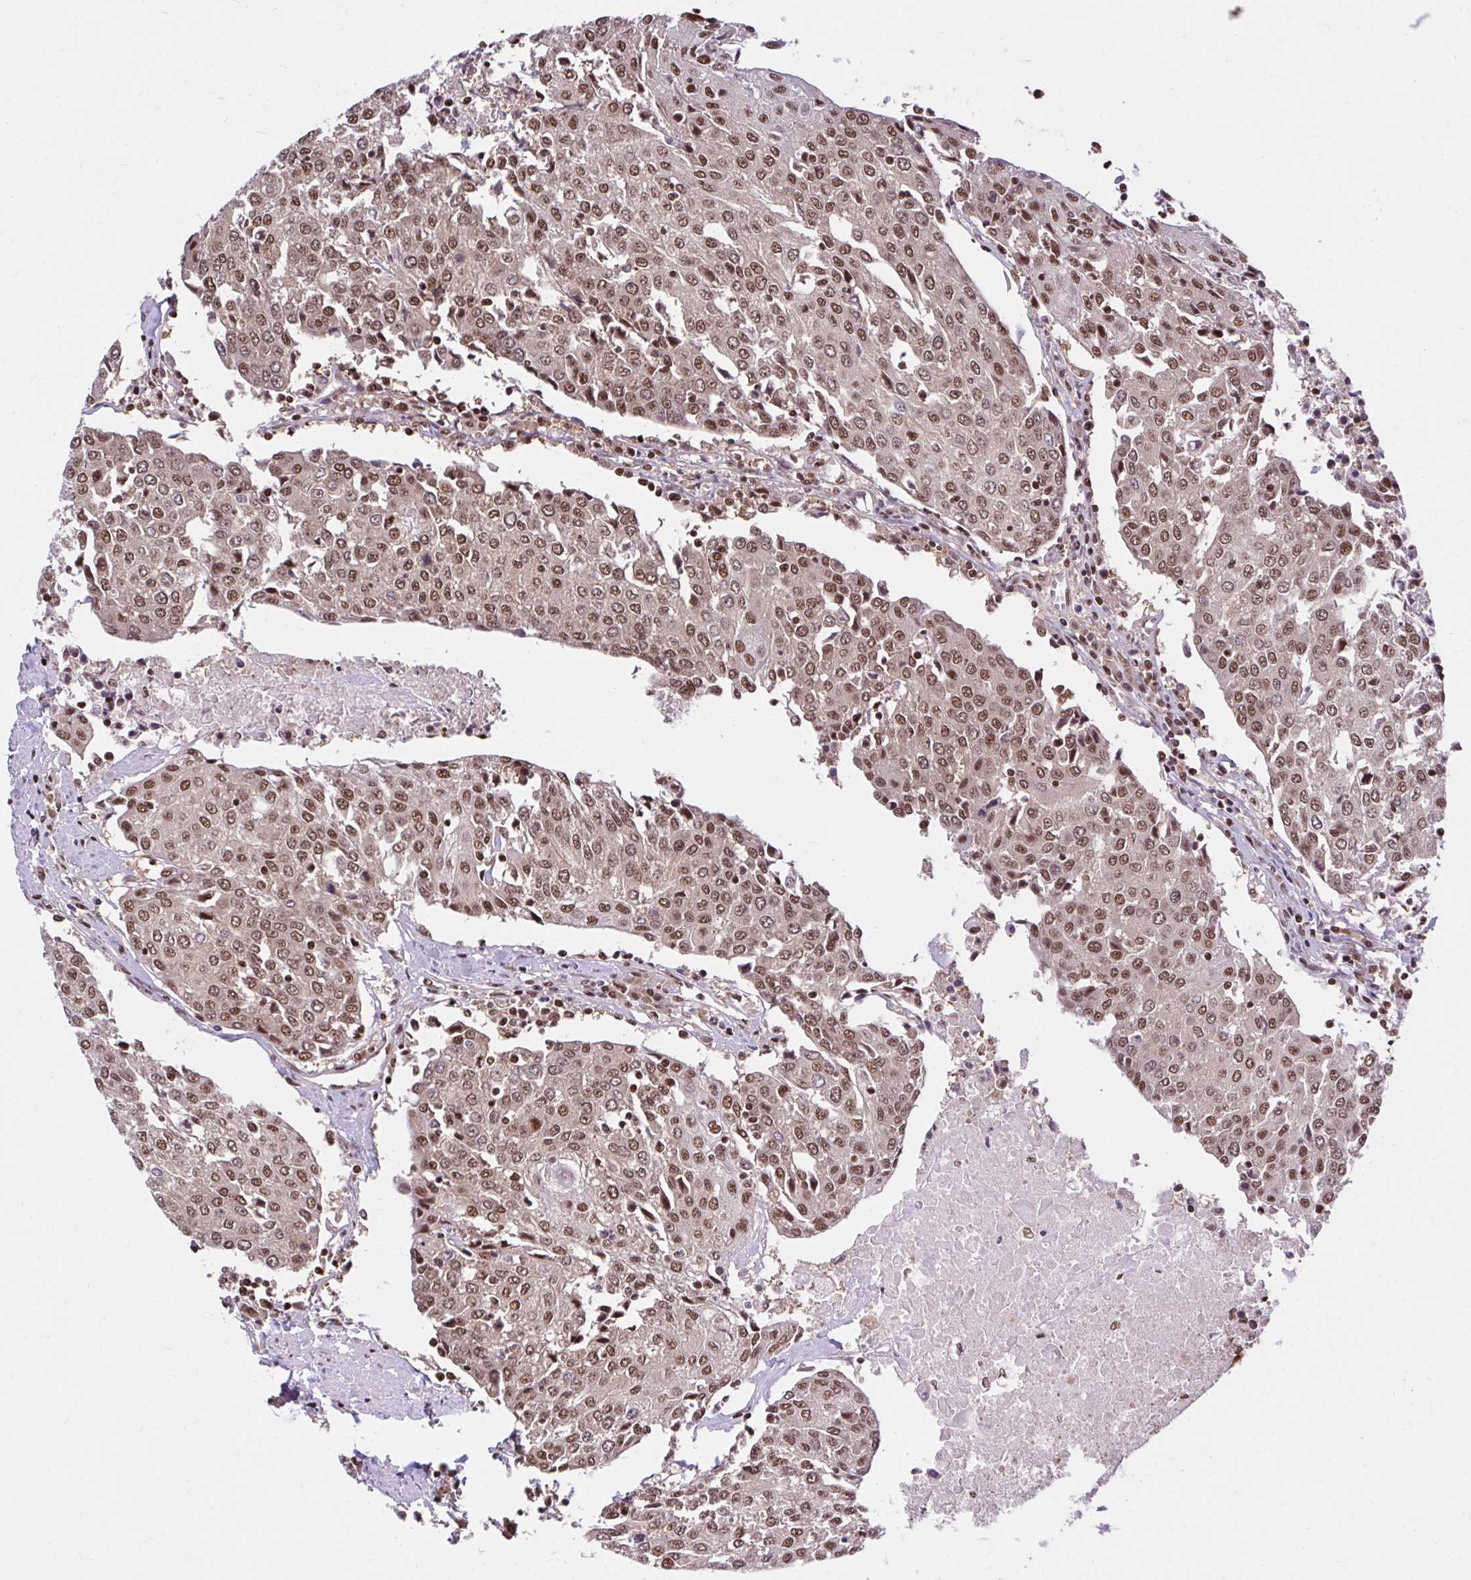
{"staining": {"intensity": "moderate", "quantity": ">75%", "location": "nuclear"}, "tissue": "urothelial cancer", "cell_type": "Tumor cells", "image_type": "cancer", "snomed": [{"axis": "morphology", "description": "Urothelial carcinoma, High grade"}, {"axis": "topography", "description": "Urinary bladder"}], "caption": "Human urothelial cancer stained for a protein (brown) shows moderate nuclear positive staining in approximately >75% of tumor cells.", "gene": "ABCA9", "patient": {"sex": "female", "age": 85}}